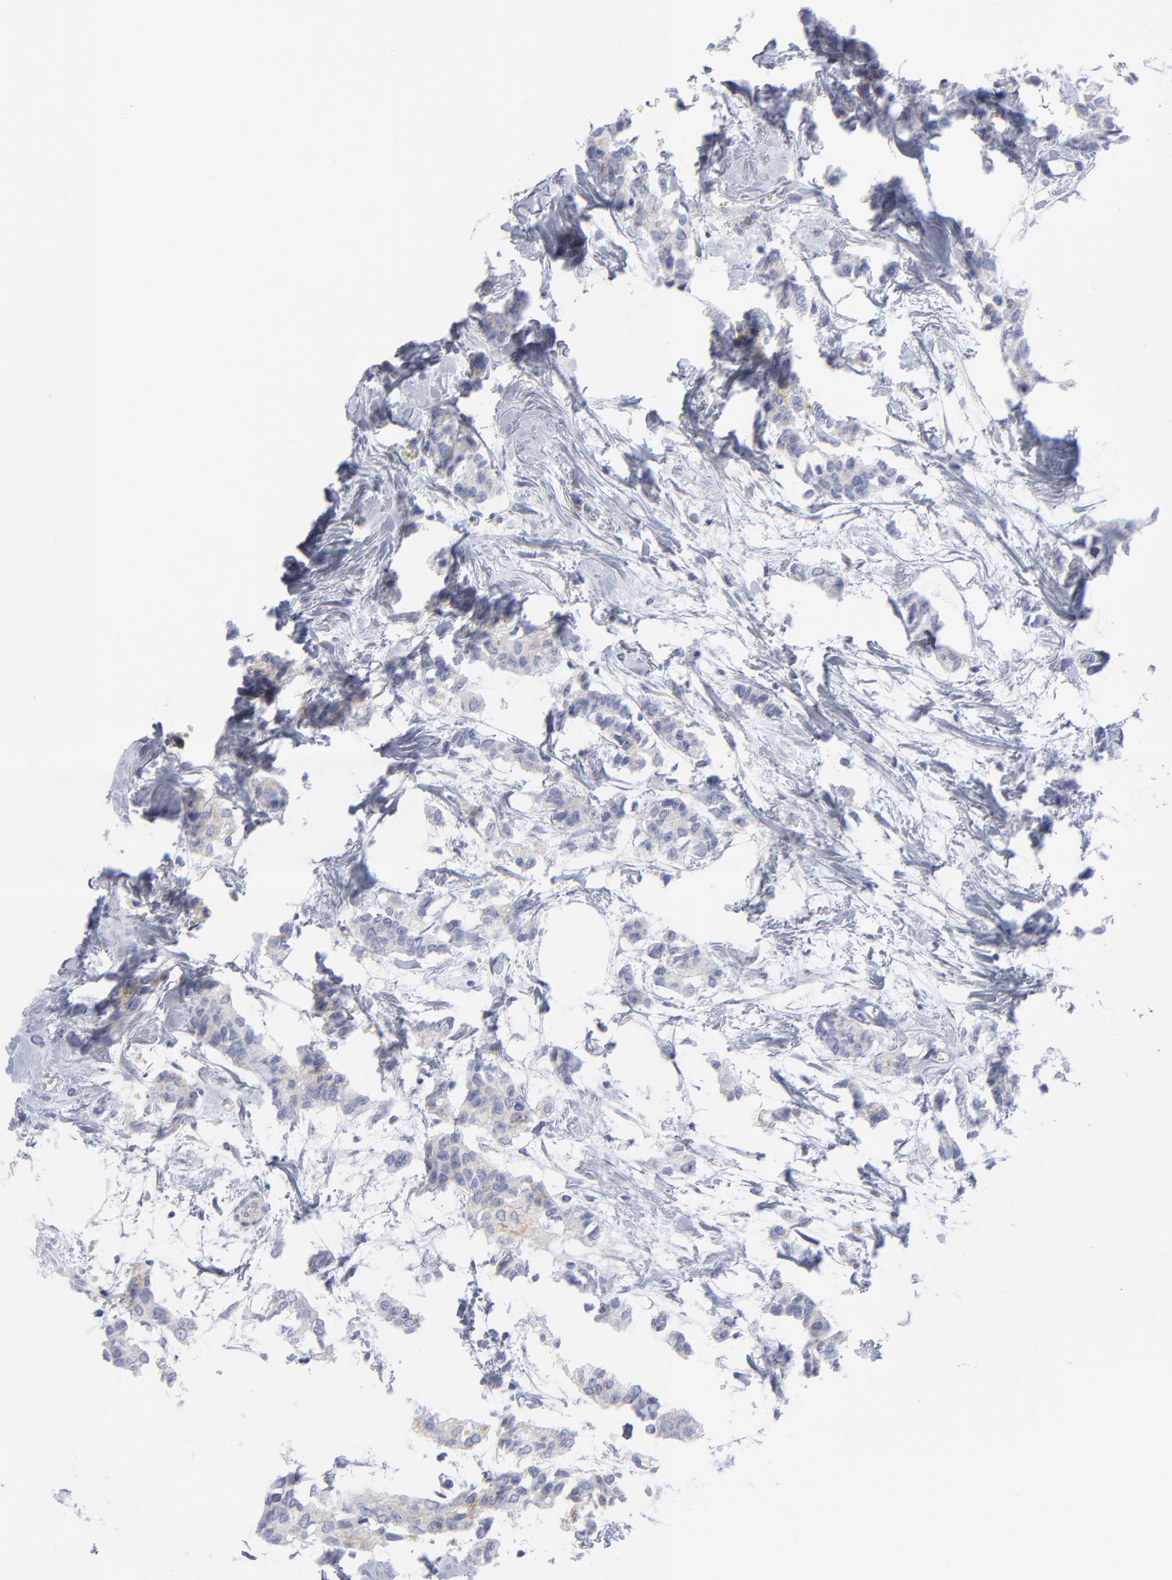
{"staining": {"intensity": "moderate", "quantity": "25%-75%", "location": "cytoplasmic/membranous"}, "tissue": "breast cancer", "cell_type": "Tumor cells", "image_type": "cancer", "snomed": [{"axis": "morphology", "description": "Duct carcinoma"}, {"axis": "topography", "description": "Breast"}], "caption": "Immunohistochemical staining of breast cancer (invasive ductal carcinoma) exhibits moderate cytoplasmic/membranous protein staining in about 25%-75% of tumor cells.", "gene": "CNTN3", "patient": {"sex": "female", "age": 84}}